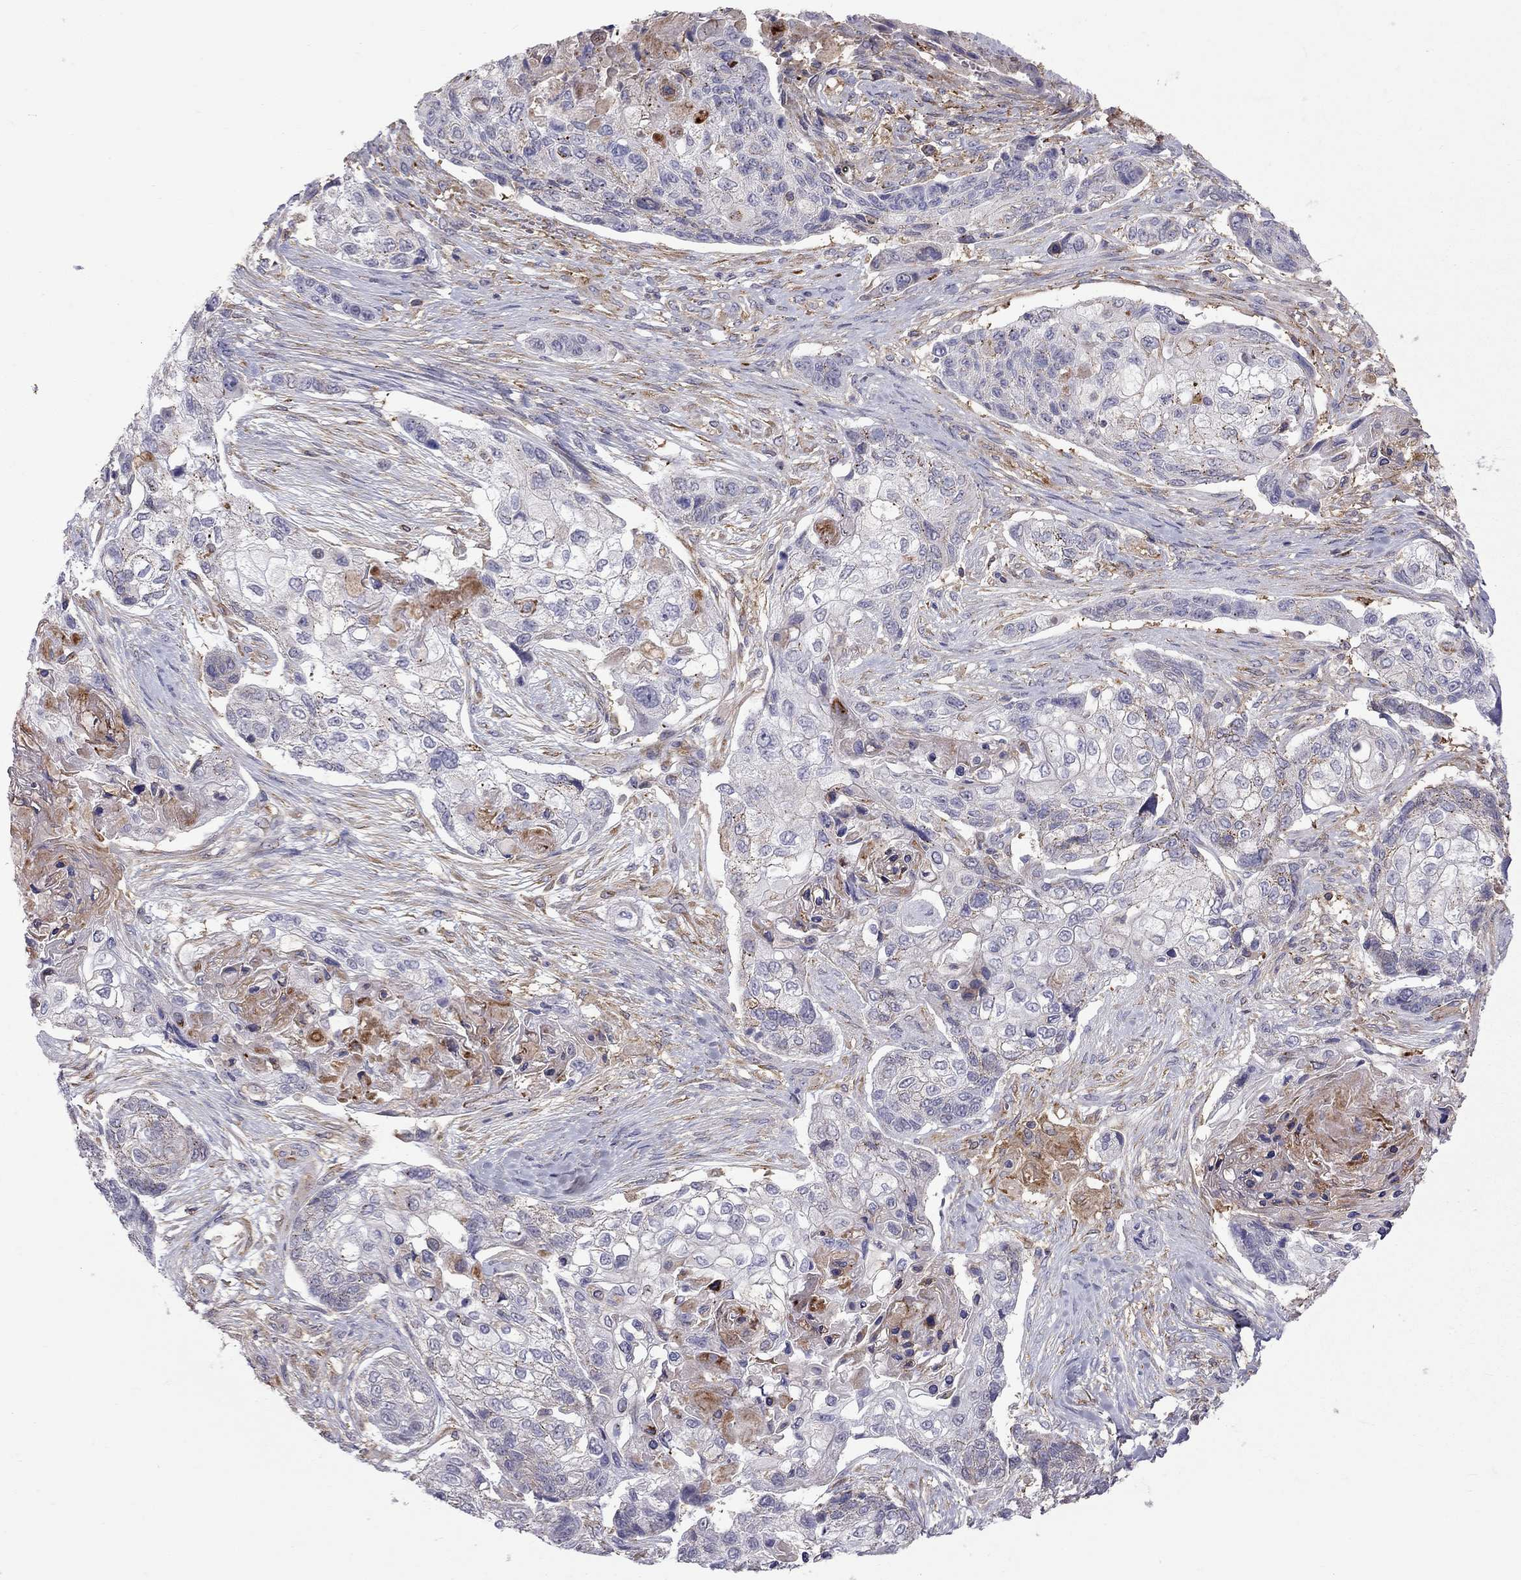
{"staining": {"intensity": "moderate", "quantity": "25%-75%", "location": "cytoplasmic/membranous"}, "tissue": "lung cancer", "cell_type": "Tumor cells", "image_type": "cancer", "snomed": [{"axis": "morphology", "description": "Squamous cell carcinoma, NOS"}, {"axis": "topography", "description": "Lung"}], "caption": "Squamous cell carcinoma (lung) tissue exhibits moderate cytoplasmic/membranous staining in about 25%-75% of tumor cells", "gene": "EIF4E3", "patient": {"sex": "male", "age": 69}}